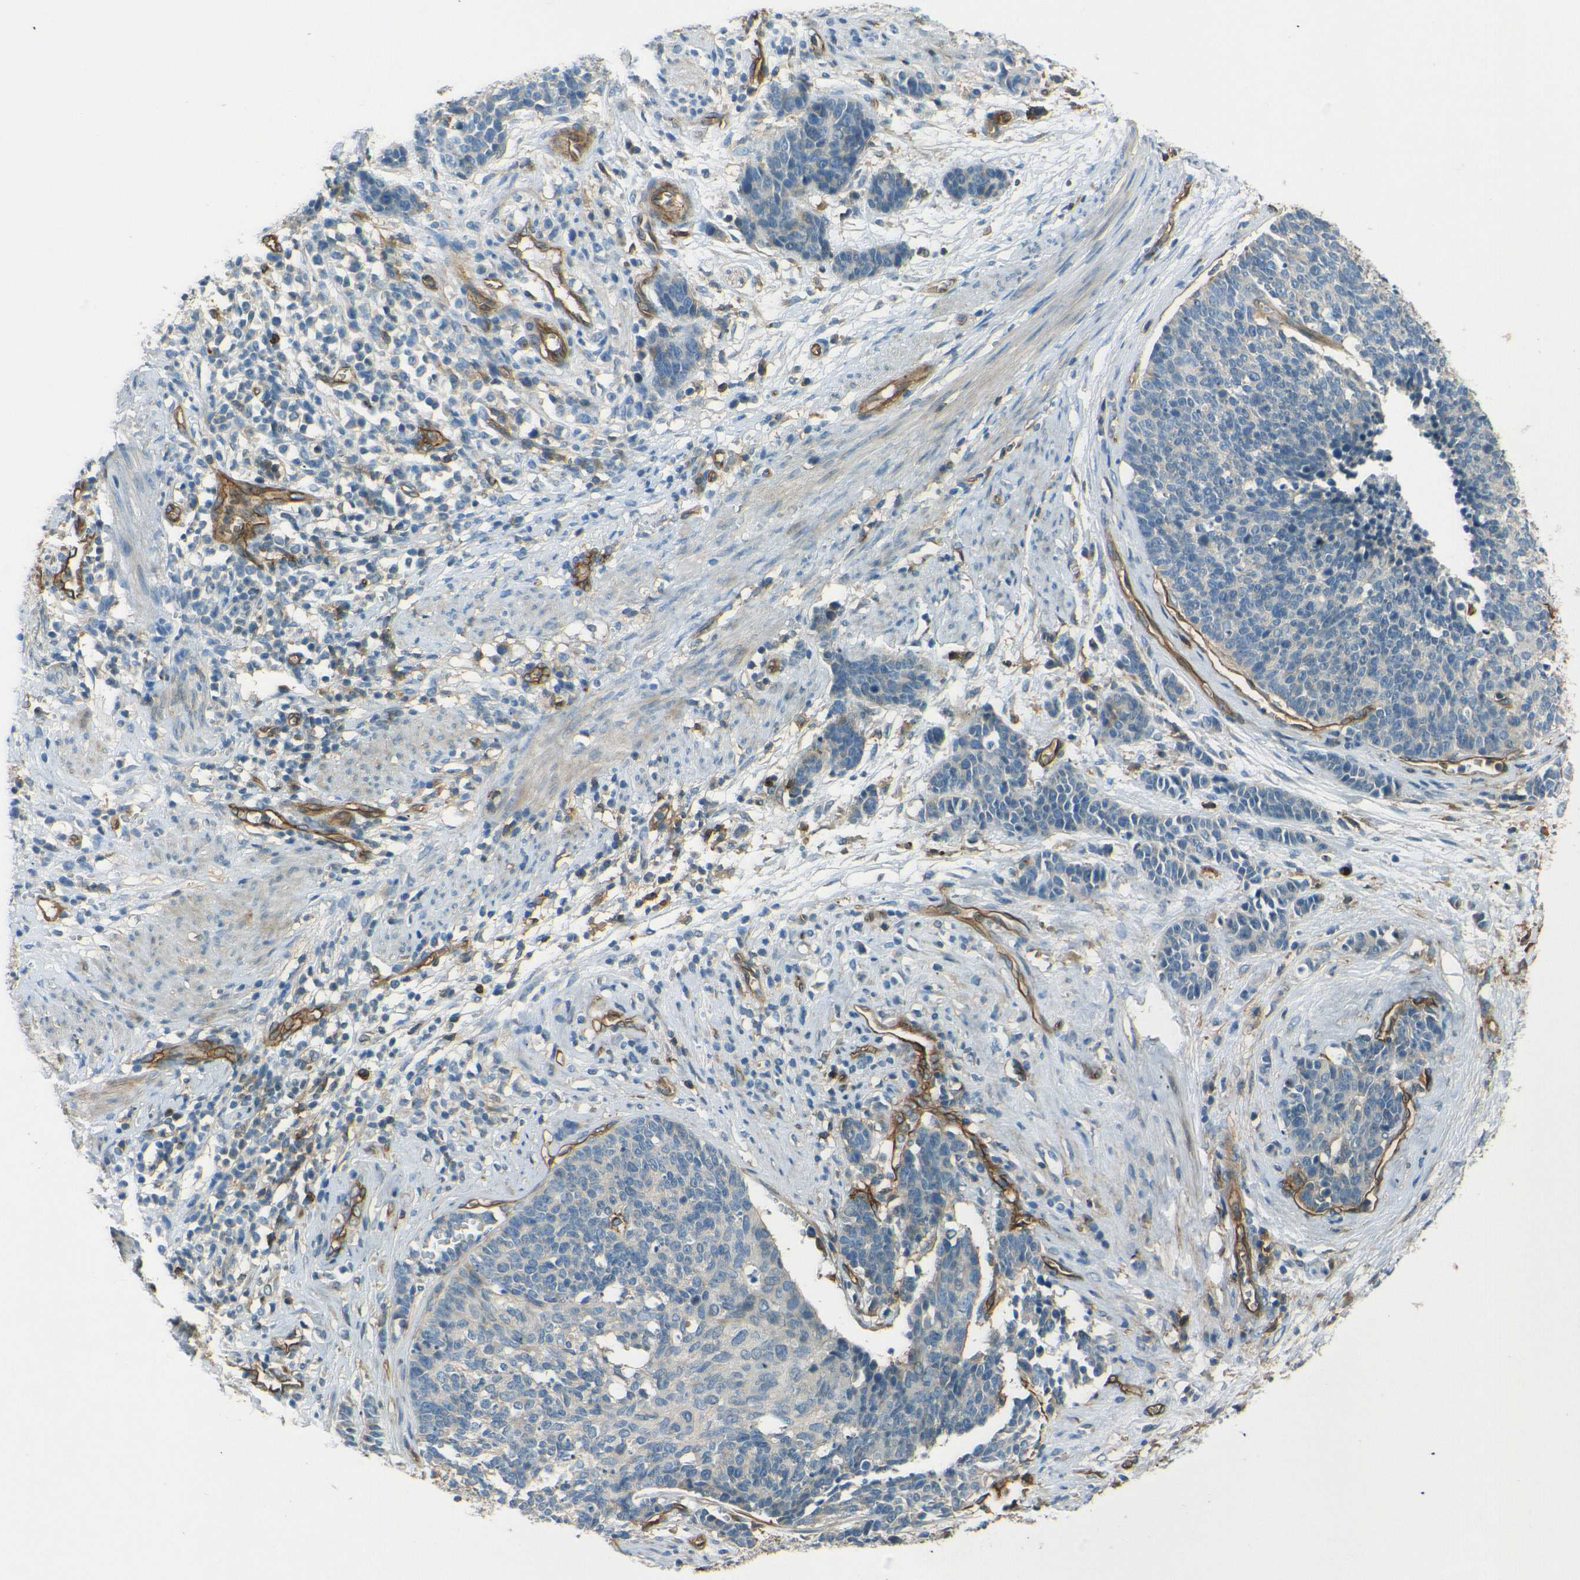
{"staining": {"intensity": "negative", "quantity": "none", "location": "none"}, "tissue": "cervical cancer", "cell_type": "Tumor cells", "image_type": "cancer", "snomed": [{"axis": "morphology", "description": "Squamous cell carcinoma, NOS"}, {"axis": "topography", "description": "Cervix"}], "caption": "DAB (3,3'-diaminobenzidine) immunohistochemical staining of human squamous cell carcinoma (cervical) demonstrates no significant expression in tumor cells.", "gene": "ENTPD1", "patient": {"sex": "female", "age": 35}}